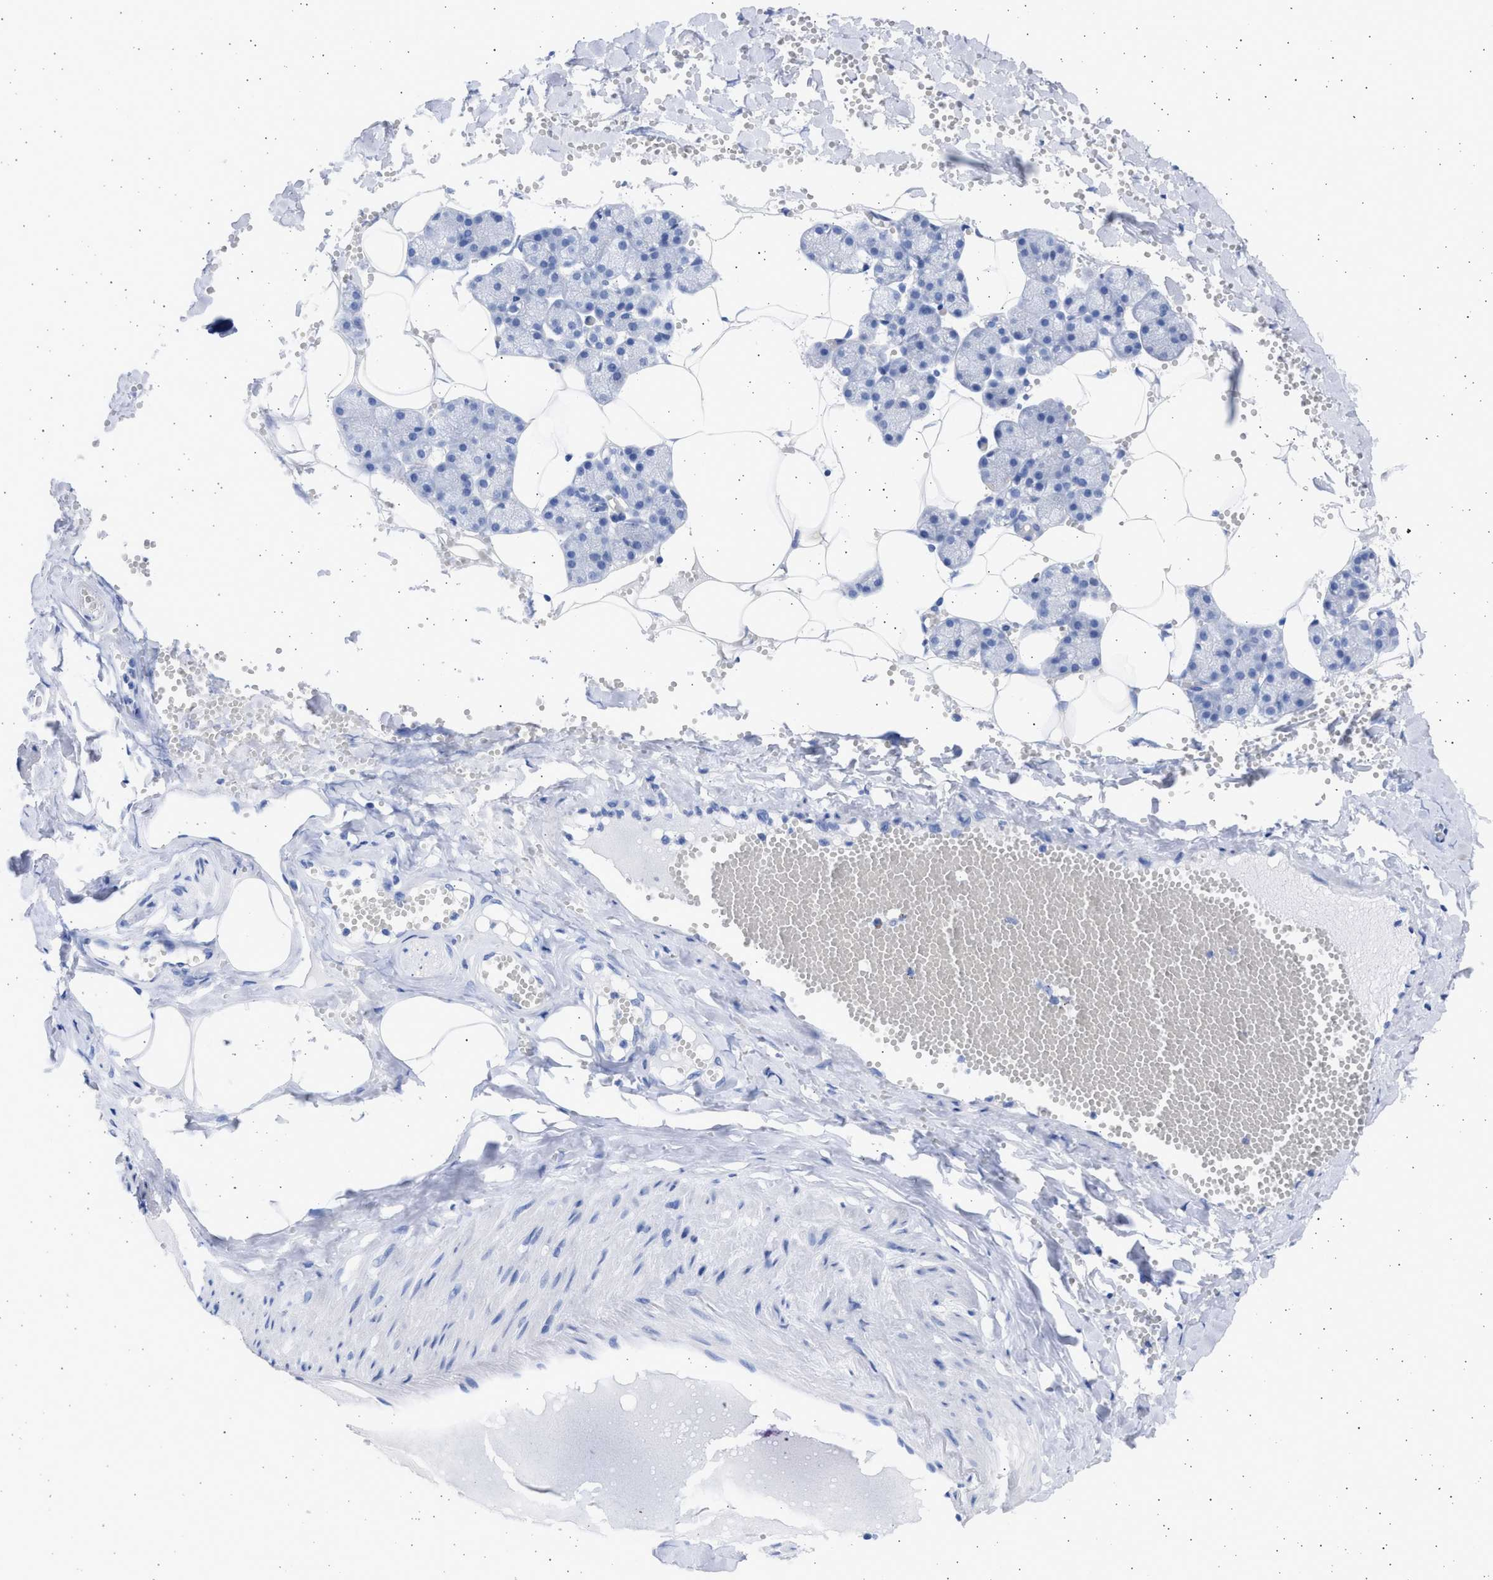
{"staining": {"intensity": "negative", "quantity": "none", "location": "none"}, "tissue": "salivary gland", "cell_type": "Glandular cells", "image_type": "normal", "snomed": [{"axis": "morphology", "description": "Normal tissue, NOS"}, {"axis": "topography", "description": "Salivary gland"}], "caption": "Immunohistochemistry histopathology image of unremarkable salivary gland: salivary gland stained with DAB (3,3'-diaminobenzidine) reveals no significant protein staining in glandular cells.", "gene": "ALDOC", "patient": {"sex": "male", "age": 62}}